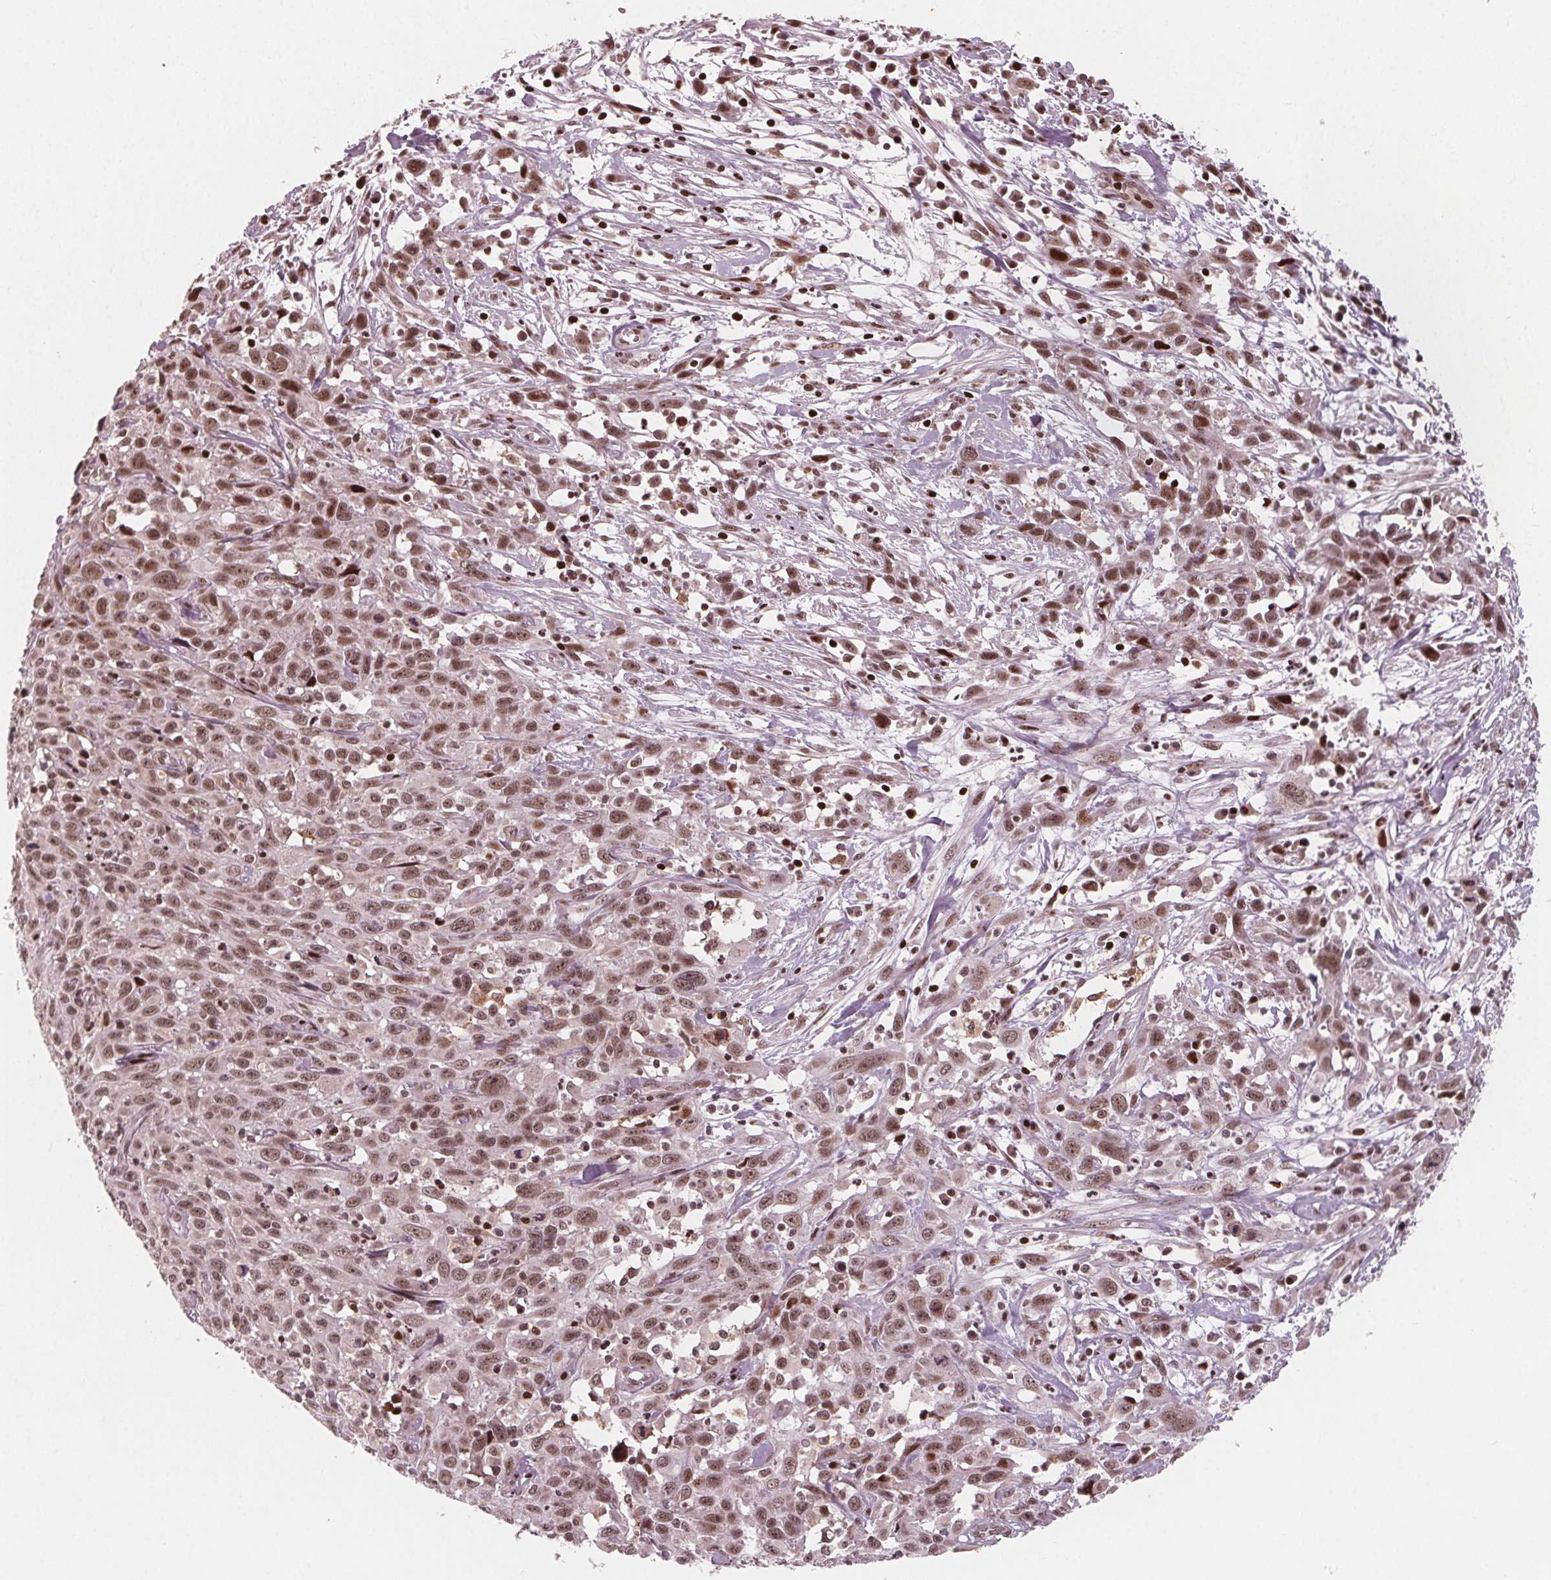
{"staining": {"intensity": "moderate", "quantity": ">75%", "location": "nuclear"}, "tissue": "cervical cancer", "cell_type": "Tumor cells", "image_type": "cancer", "snomed": [{"axis": "morphology", "description": "Squamous cell carcinoma, NOS"}, {"axis": "topography", "description": "Cervix"}], "caption": "A high-resolution histopathology image shows immunohistochemistry staining of cervical cancer (squamous cell carcinoma), which displays moderate nuclear positivity in about >75% of tumor cells. The protein of interest is stained brown, and the nuclei are stained in blue (DAB IHC with brightfield microscopy, high magnification).", "gene": "SNRNP35", "patient": {"sex": "female", "age": 38}}